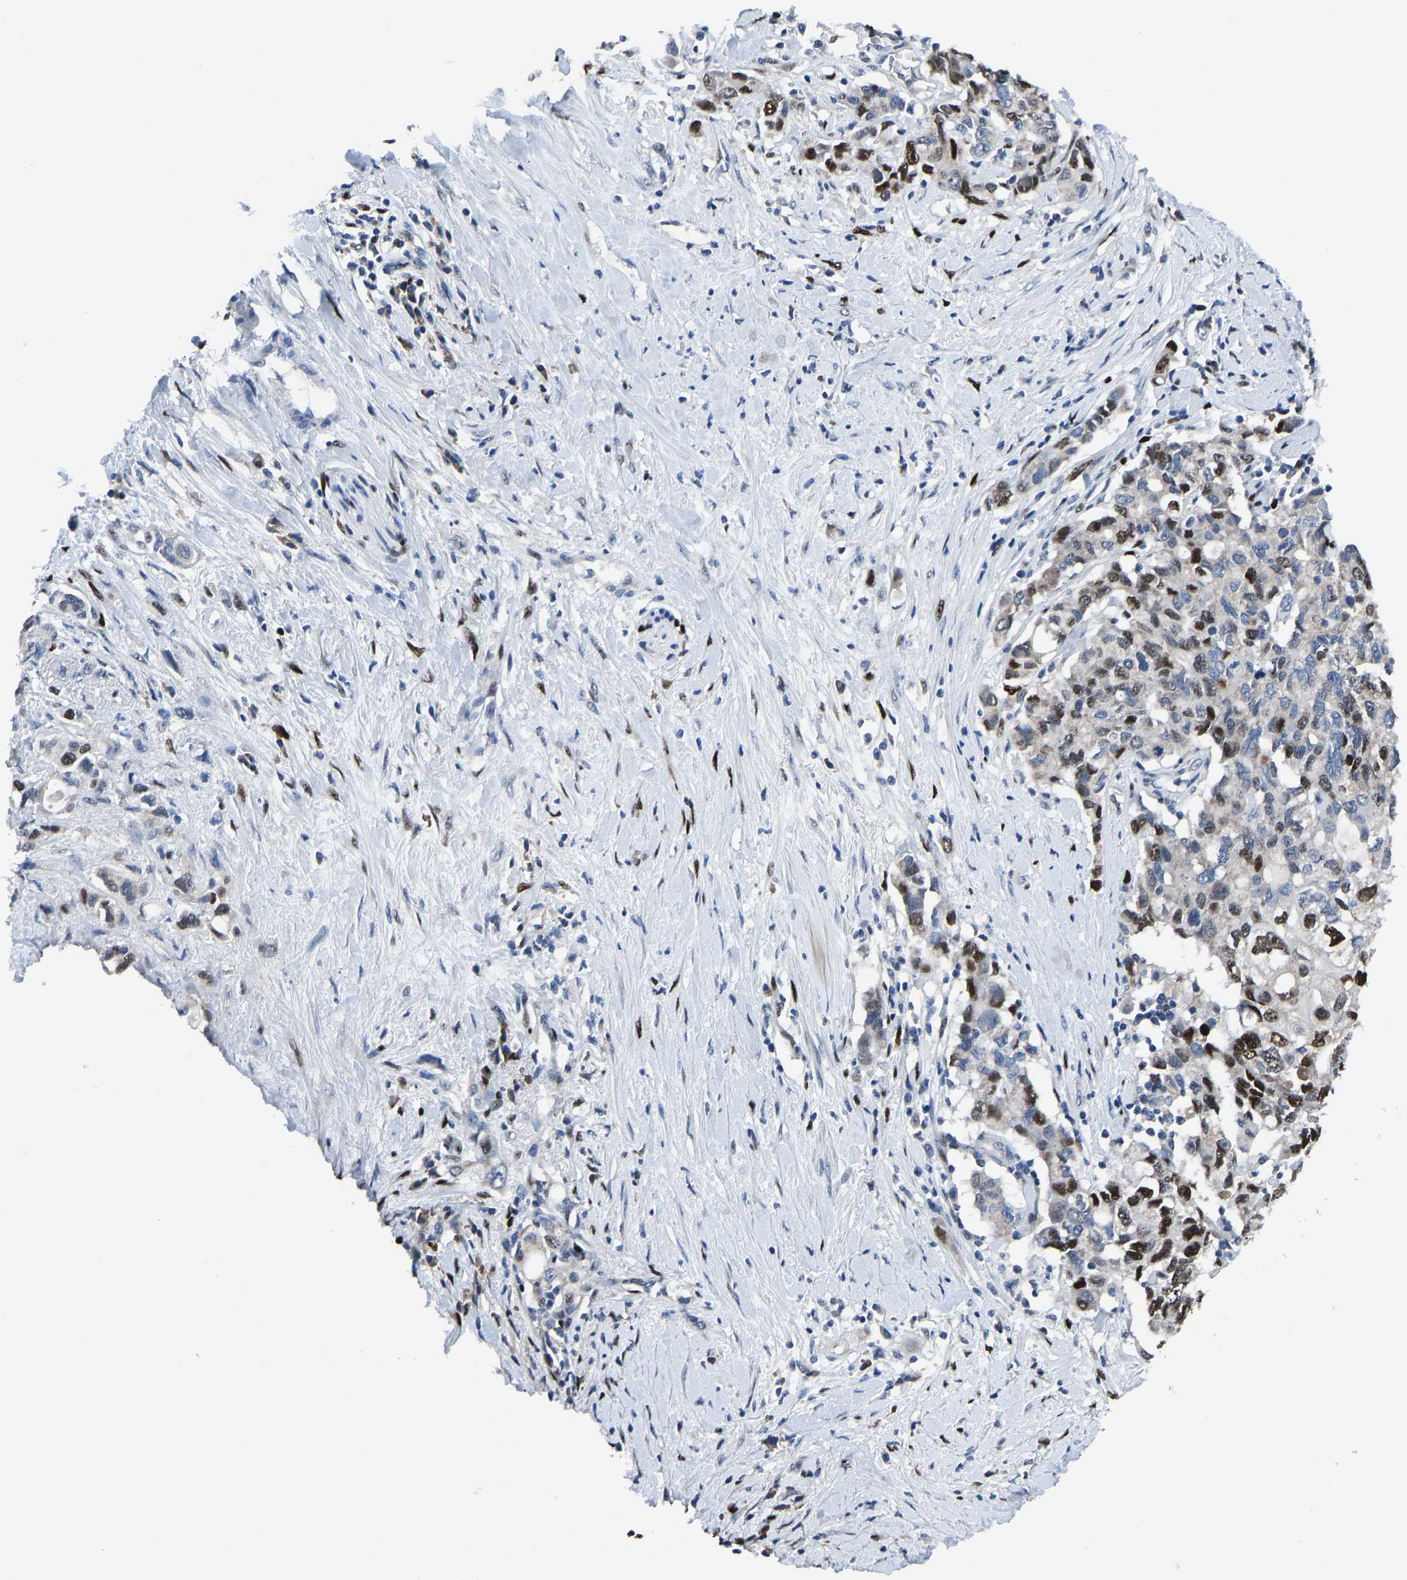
{"staining": {"intensity": "moderate", "quantity": "25%-75%", "location": "nuclear"}, "tissue": "pancreatic cancer", "cell_type": "Tumor cells", "image_type": "cancer", "snomed": [{"axis": "morphology", "description": "Adenocarcinoma, NOS"}, {"axis": "topography", "description": "Pancreas"}], "caption": "Immunohistochemical staining of human adenocarcinoma (pancreatic) demonstrates moderate nuclear protein positivity in approximately 25%-75% of tumor cells.", "gene": "EGR1", "patient": {"sex": "female", "age": 56}}